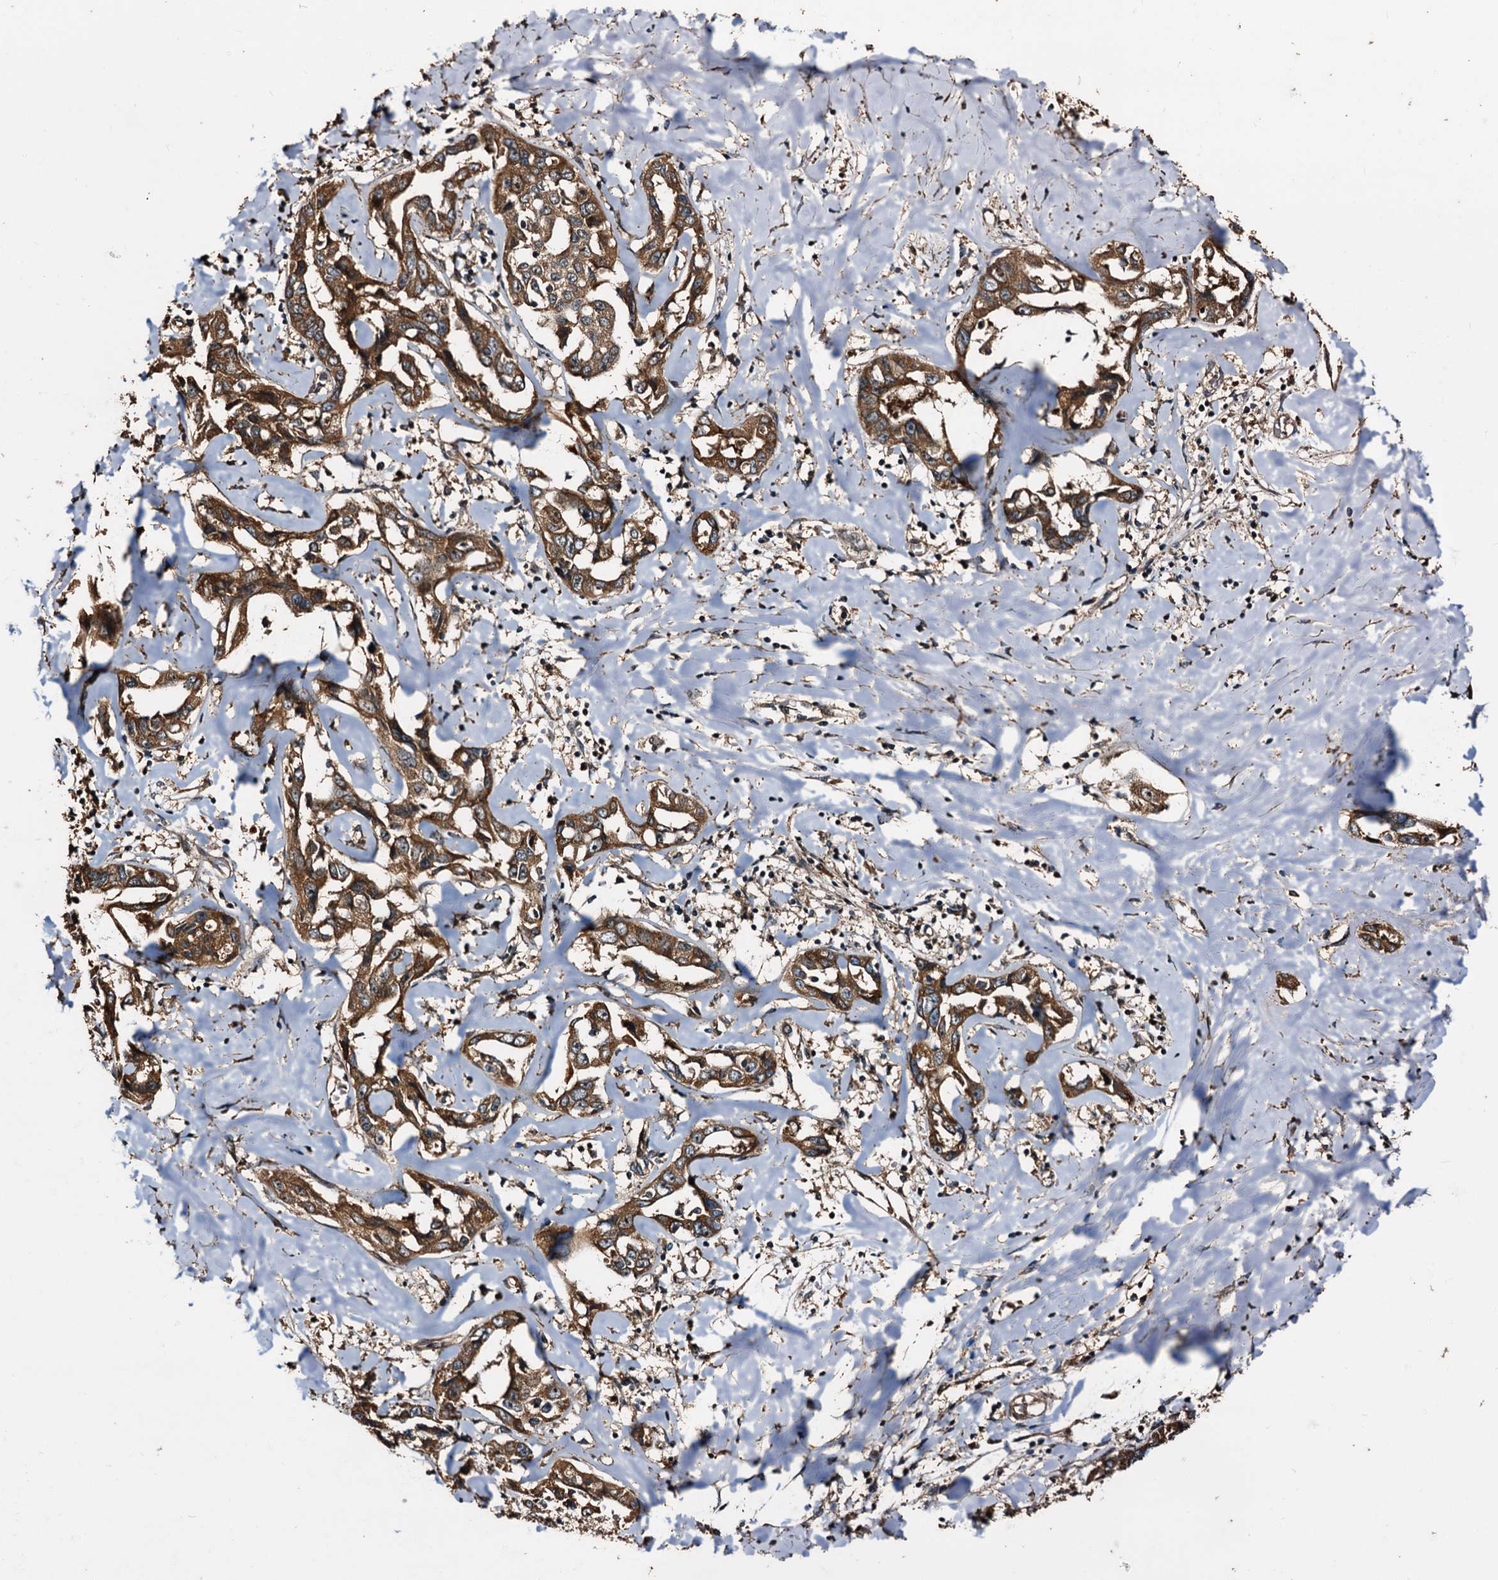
{"staining": {"intensity": "moderate", "quantity": ">75%", "location": "cytoplasmic/membranous"}, "tissue": "liver cancer", "cell_type": "Tumor cells", "image_type": "cancer", "snomed": [{"axis": "morphology", "description": "Cholangiocarcinoma"}, {"axis": "topography", "description": "Liver"}], "caption": "Immunohistochemistry photomicrograph of liver cancer (cholangiocarcinoma) stained for a protein (brown), which reveals medium levels of moderate cytoplasmic/membranous positivity in approximately >75% of tumor cells.", "gene": "PEX5", "patient": {"sex": "male", "age": 59}}